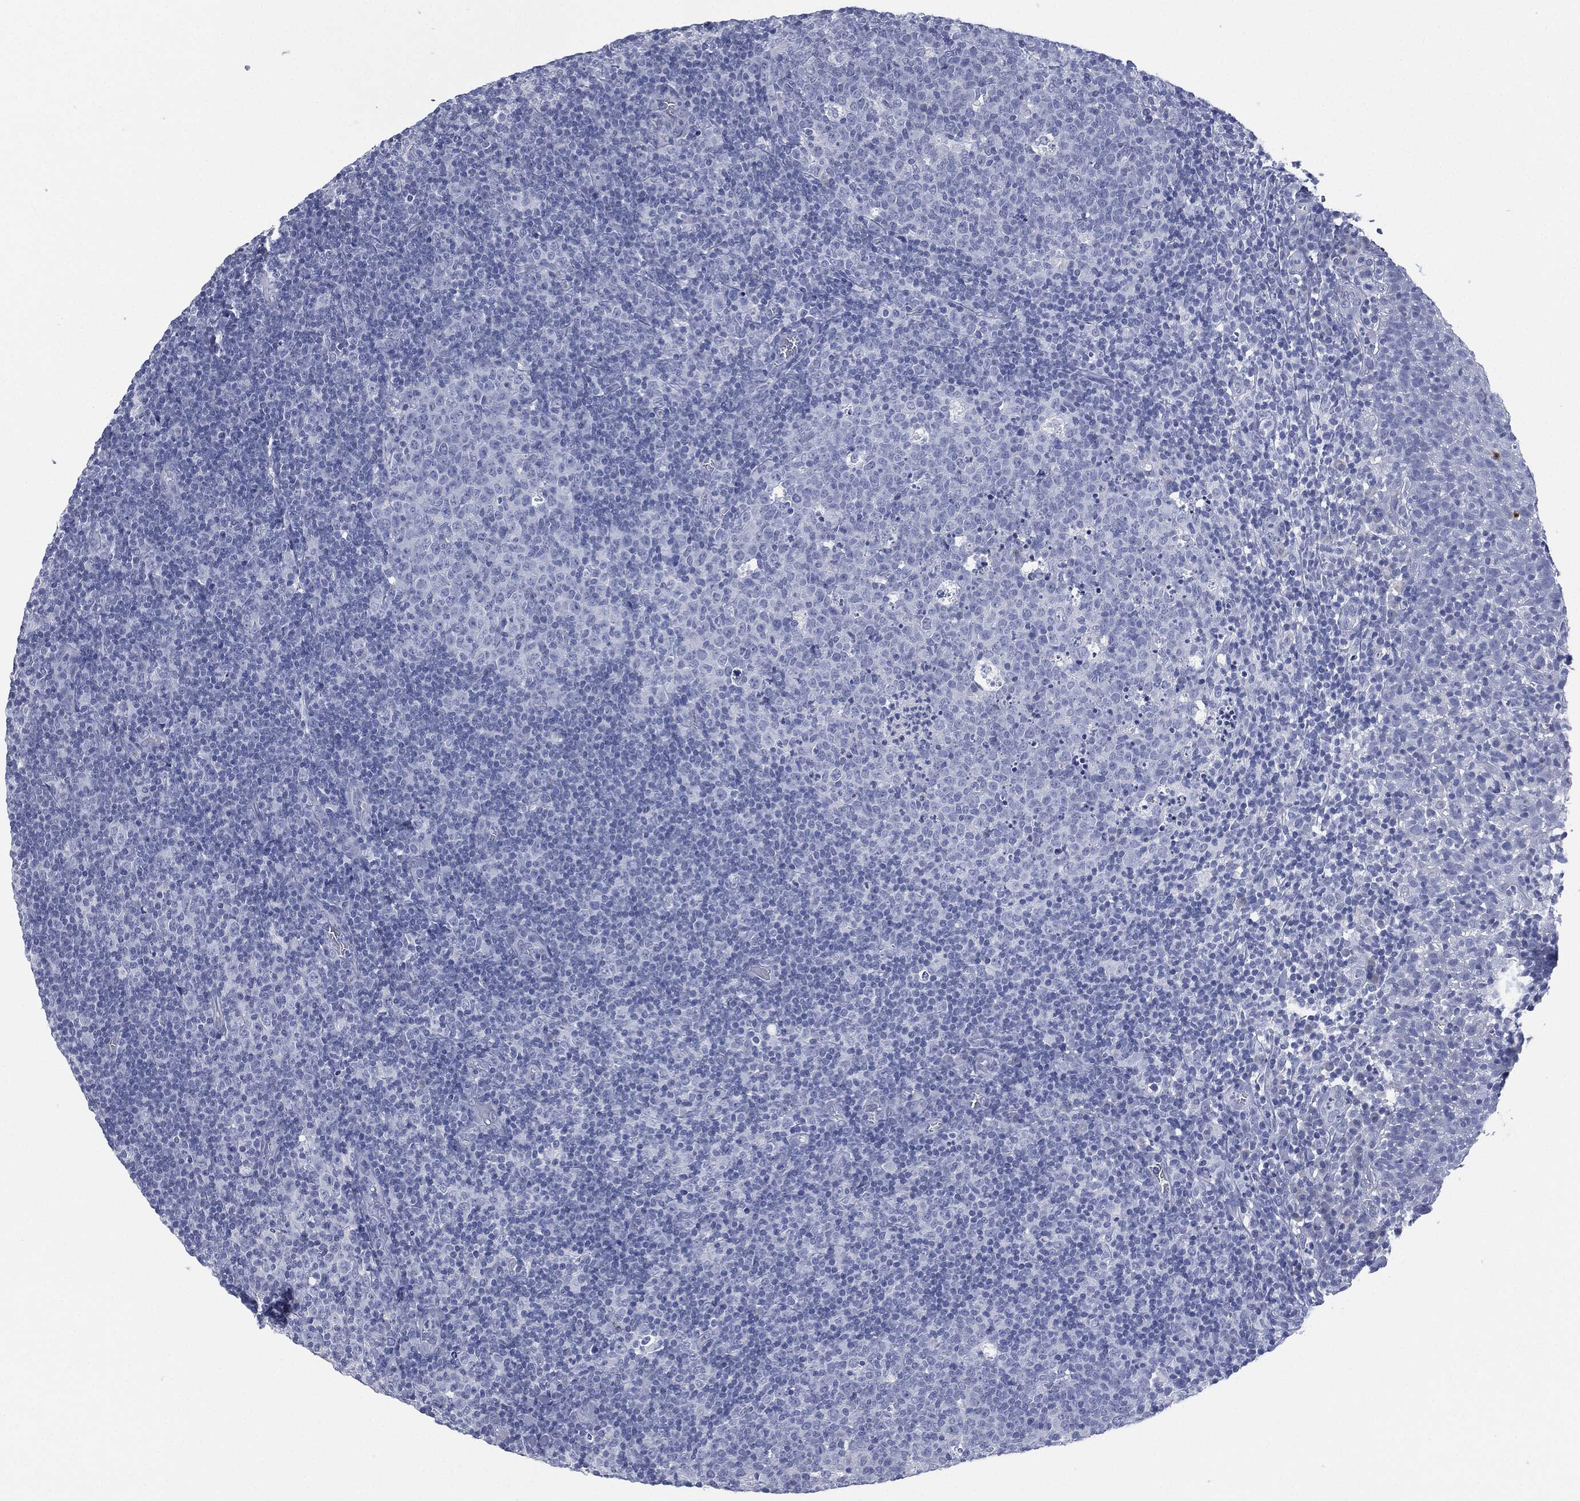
{"staining": {"intensity": "negative", "quantity": "none", "location": "none"}, "tissue": "tonsil", "cell_type": "Germinal center cells", "image_type": "normal", "snomed": [{"axis": "morphology", "description": "Normal tissue, NOS"}, {"axis": "topography", "description": "Tonsil"}], "caption": "Micrograph shows no protein expression in germinal center cells of benign tonsil.", "gene": "MUC16", "patient": {"sex": "female", "age": 5}}